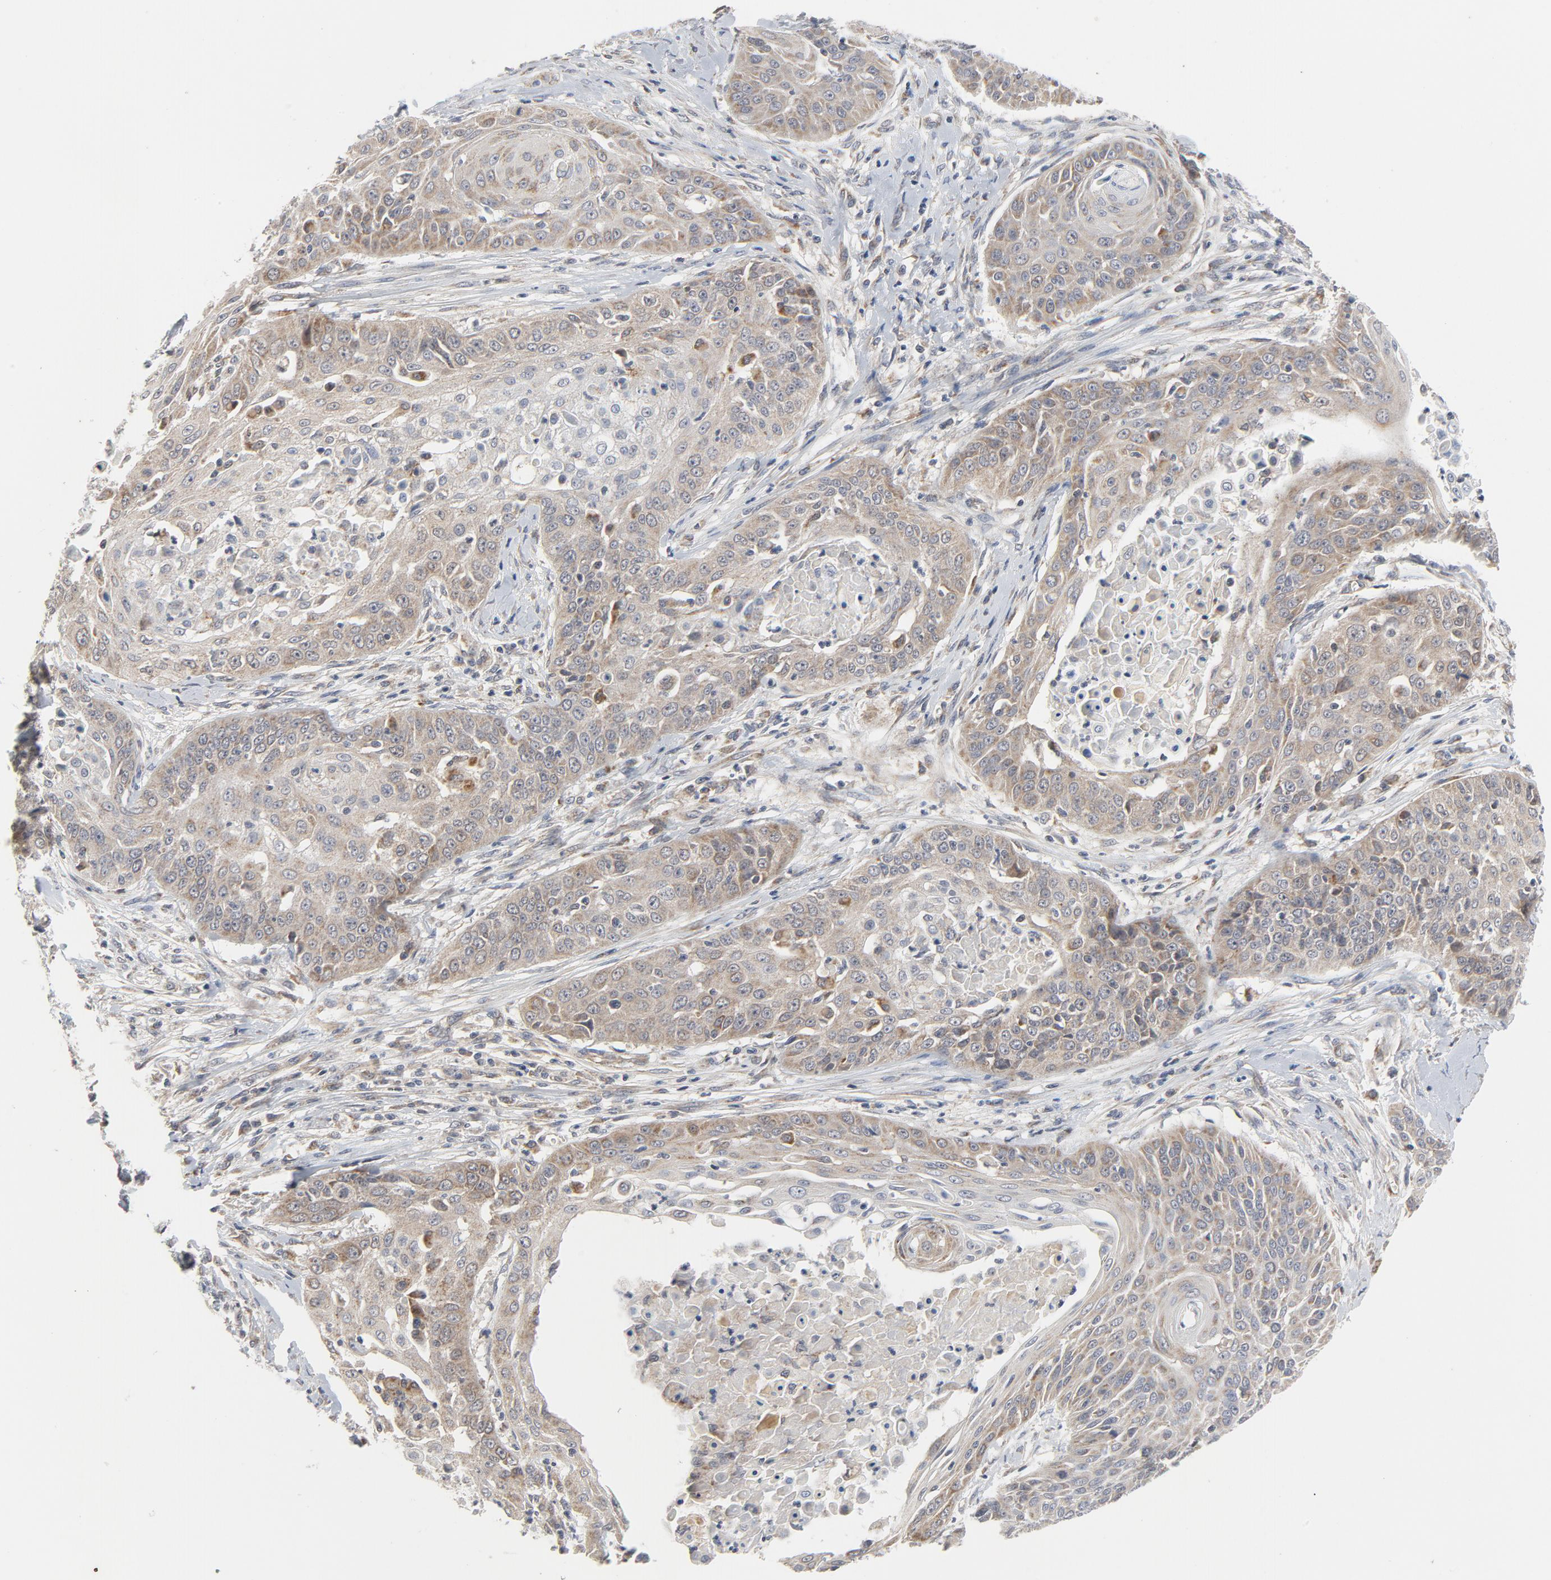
{"staining": {"intensity": "moderate", "quantity": ">75%", "location": "cytoplasmic/membranous"}, "tissue": "cervical cancer", "cell_type": "Tumor cells", "image_type": "cancer", "snomed": [{"axis": "morphology", "description": "Squamous cell carcinoma, NOS"}, {"axis": "topography", "description": "Cervix"}], "caption": "Squamous cell carcinoma (cervical) stained with DAB (3,3'-diaminobenzidine) immunohistochemistry reveals medium levels of moderate cytoplasmic/membranous positivity in about >75% of tumor cells.", "gene": "C14orf119", "patient": {"sex": "female", "age": 64}}